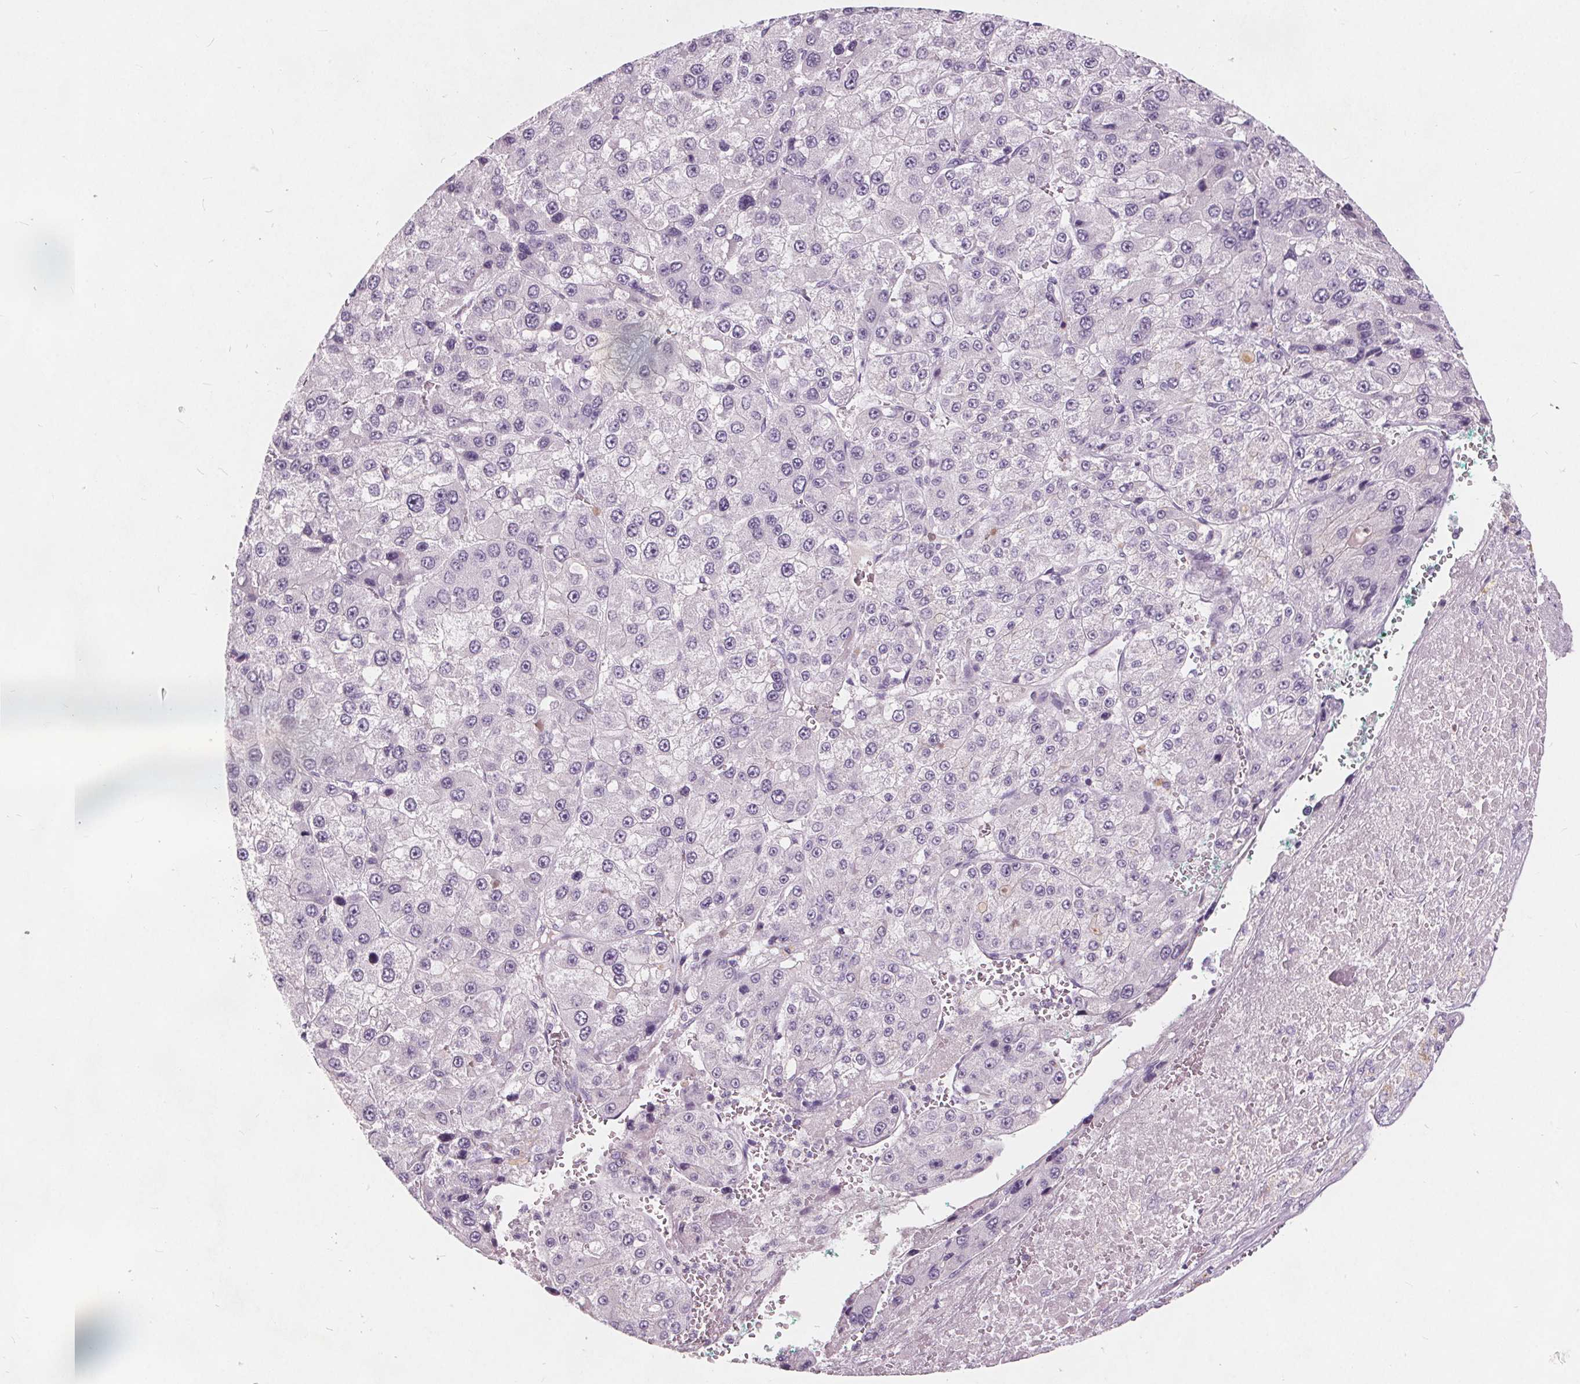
{"staining": {"intensity": "negative", "quantity": "none", "location": "none"}, "tissue": "liver cancer", "cell_type": "Tumor cells", "image_type": "cancer", "snomed": [{"axis": "morphology", "description": "Carcinoma, Hepatocellular, NOS"}, {"axis": "topography", "description": "Liver"}], "caption": "Immunohistochemistry (IHC) micrograph of neoplastic tissue: liver hepatocellular carcinoma stained with DAB (3,3'-diaminobenzidine) shows no significant protein expression in tumor cells.", "gene": "PLA2G2E", "patient": {"sex": "female", "age": 73}}